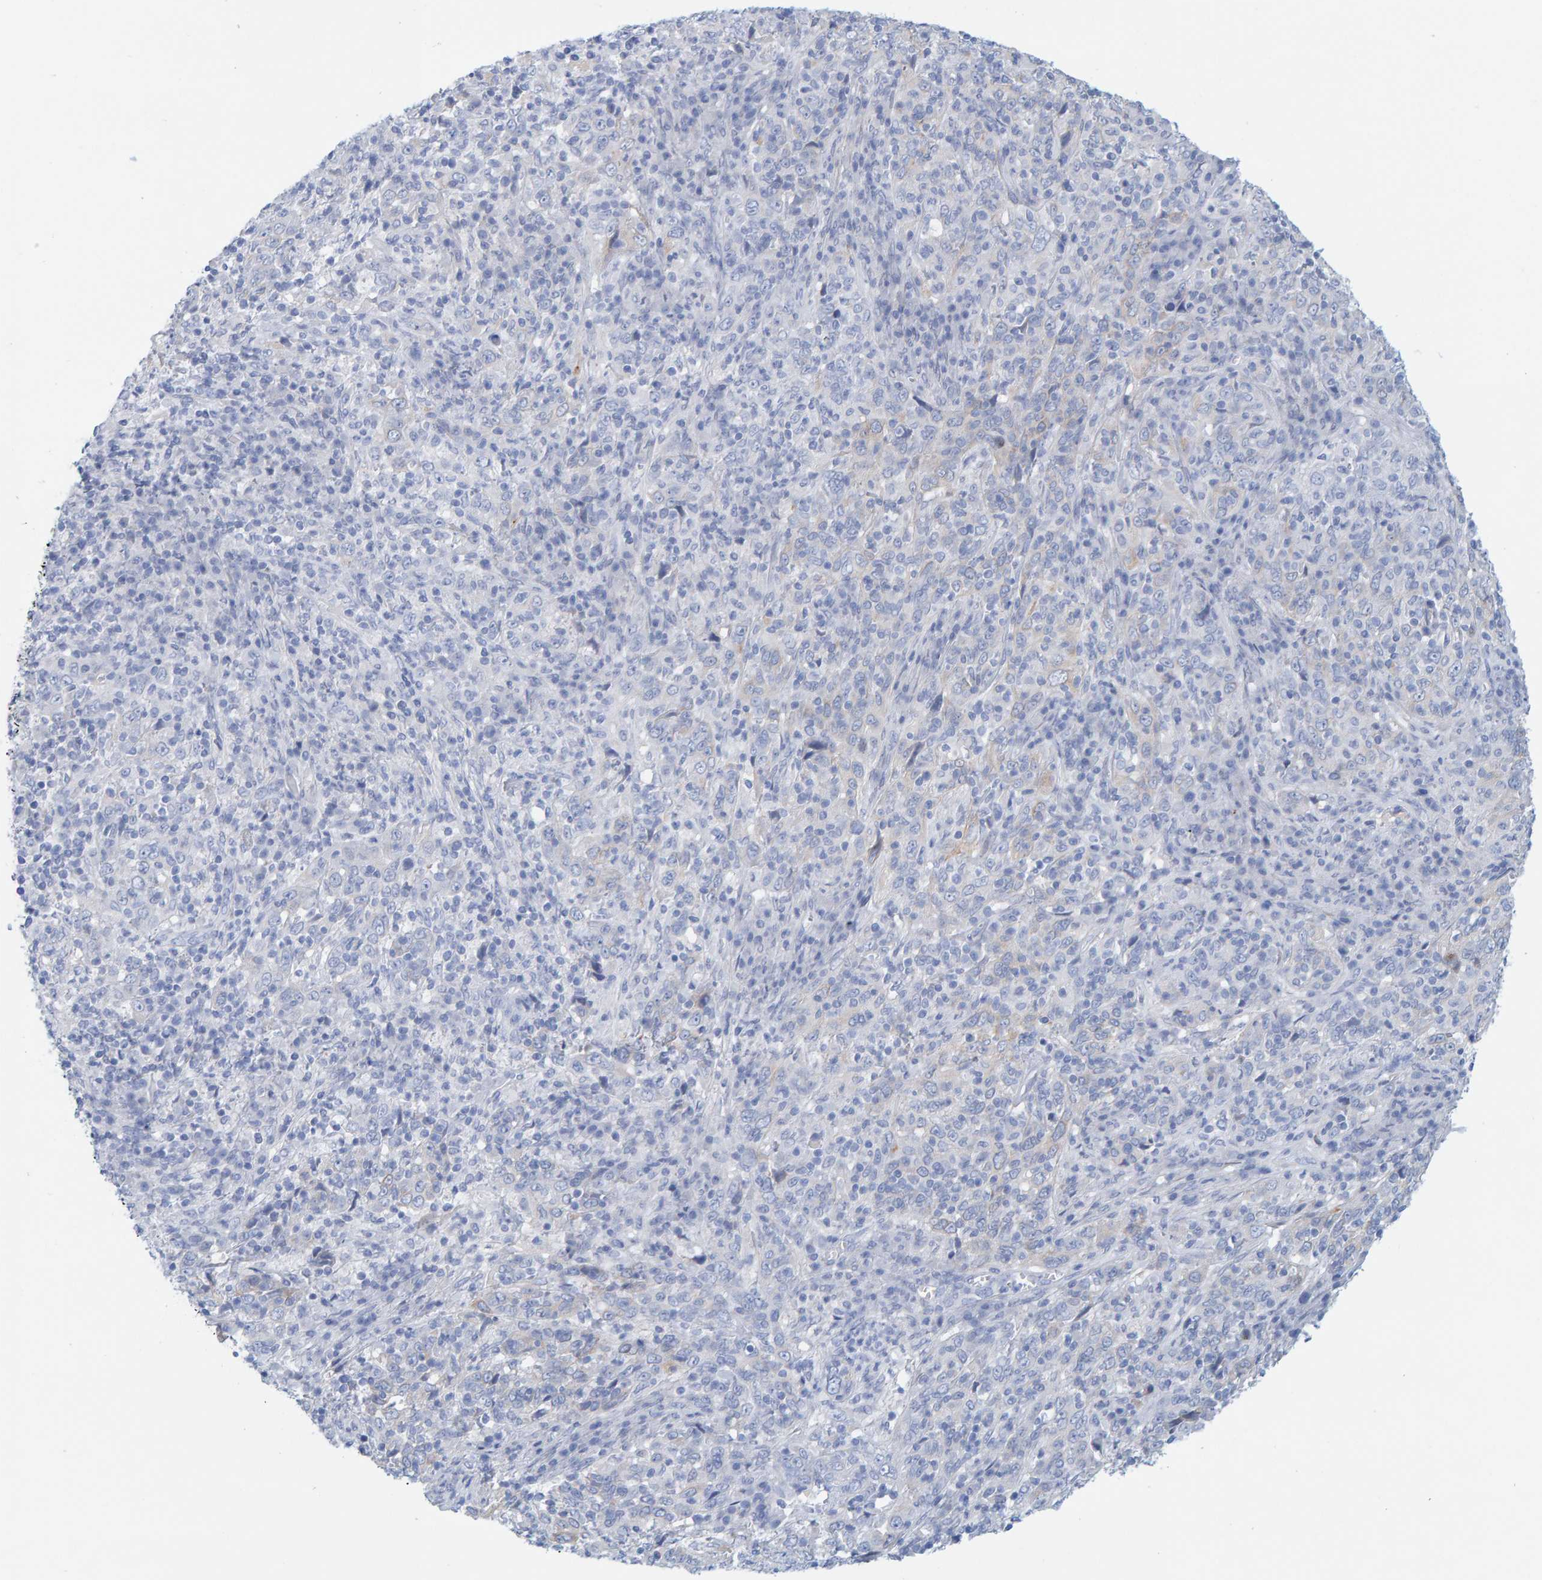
{"staining": {"intensity": "negative", "quantity": "none", "location": "none"}, "tissue": "cervical cancer", "cell_type": "Tumor cells", "image_type": "cancer", "snomed": [{"axis": "morphology", "description": "Squamous cell carcinoma, NOS"}, {"axis": "topography", "description": "Cervix"}], "caption": "Histopathology image shows no protein staining in tumor cells of squamous cell carcinoma (cervical) tissue.", "gene": "KLHL11", "patient": {"sex": "female", "age": 46}}